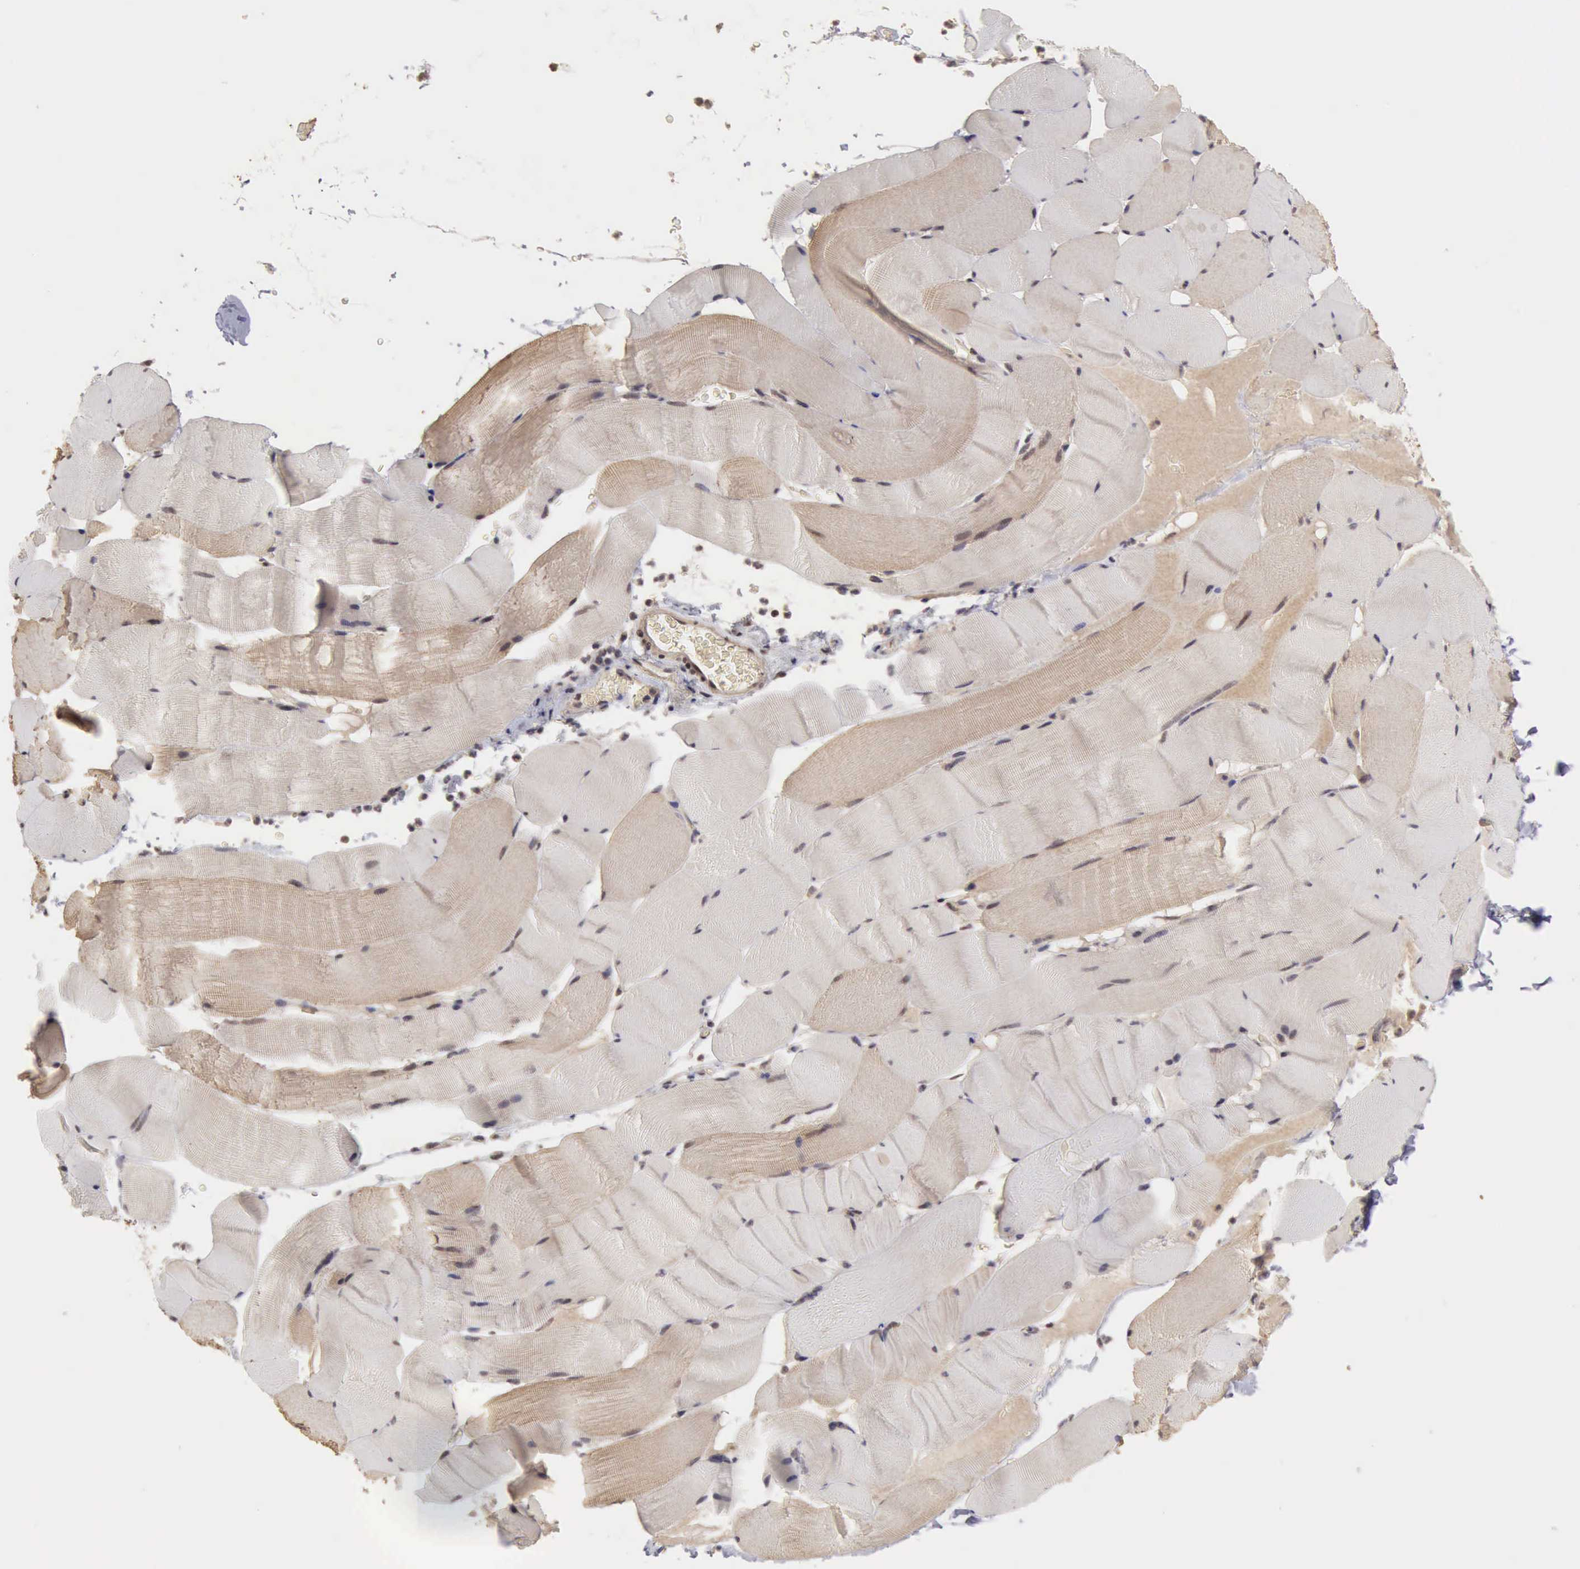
{"staining": {"intensity": "weak", "quantity": "<25%", "location": "cytoplasmic/membranous,nuclear"}, "tissue": "skeletal muscle", "cell_type": "Myocytes", "image_type": "normal", "snomed": [{"axis": "morphology", "description": "Normal tissue, NOS"}, {"axis": "topography", "description": "Skeletal muscle"}], "caption": "This is an immunohistochemistry (IHC) micrograph of unremarkable human skeletal muscle. There is no positivity in myocytes.", "gene": "CDKN2A", "patient": {"sex": "male", "age": 62}}